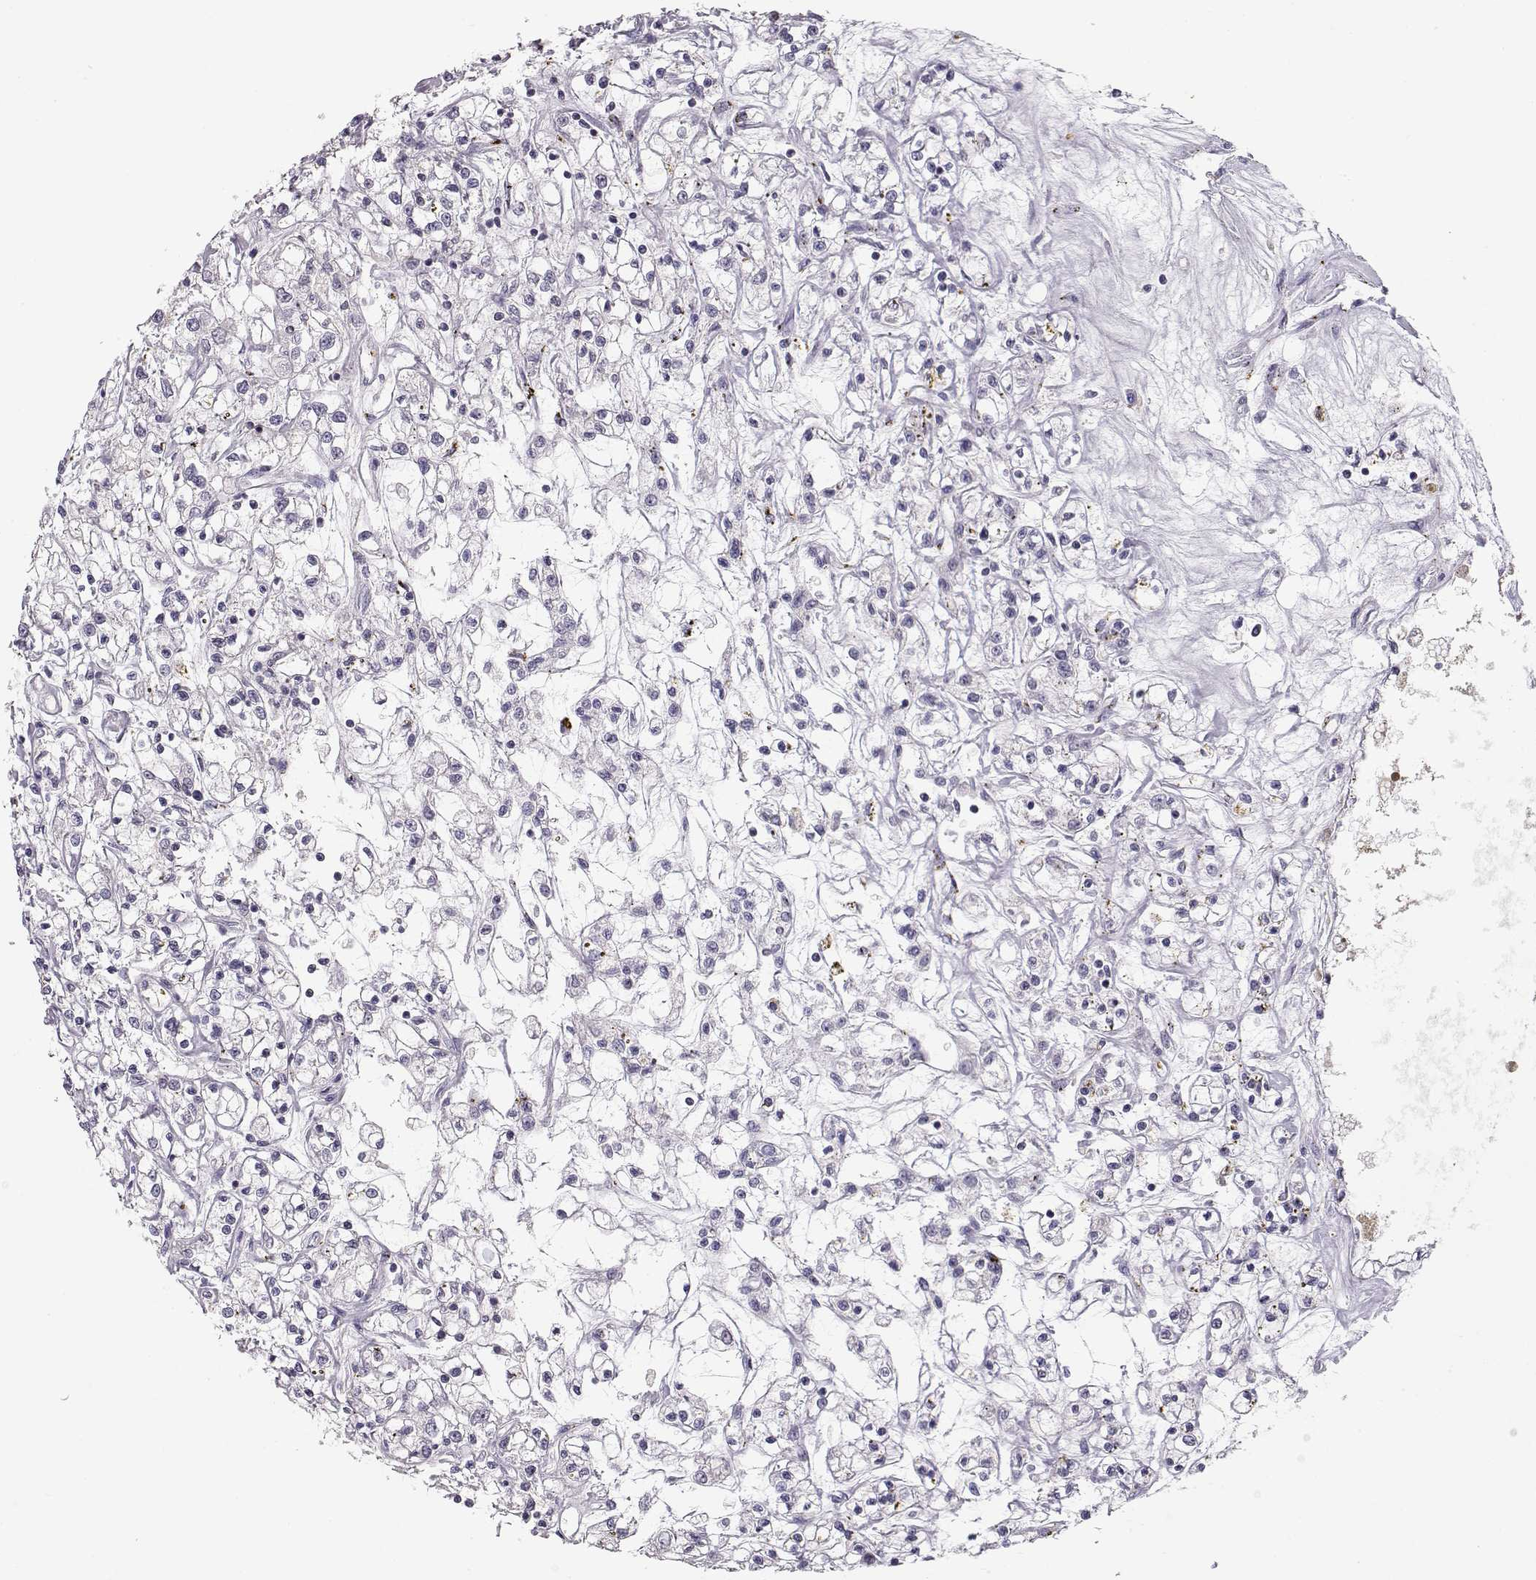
{"staining": {"intensity": "negative", "quantity": "none", "location": "none"}, "tissue": "renal cancer", "cell_type": "Tumor cells", "image_type": "cancer", "snomed": [{"axis": "morphology", "description": "Adenocarcinoma, NOS"}, {"axis": "topography", "description": "Kidney"}], "caption": "Tumor cells show no significant protein expression in renal cancer (adenocarcinoma).", "gene": "TEPP", "patient": {"sex": "female", "age": 59}}